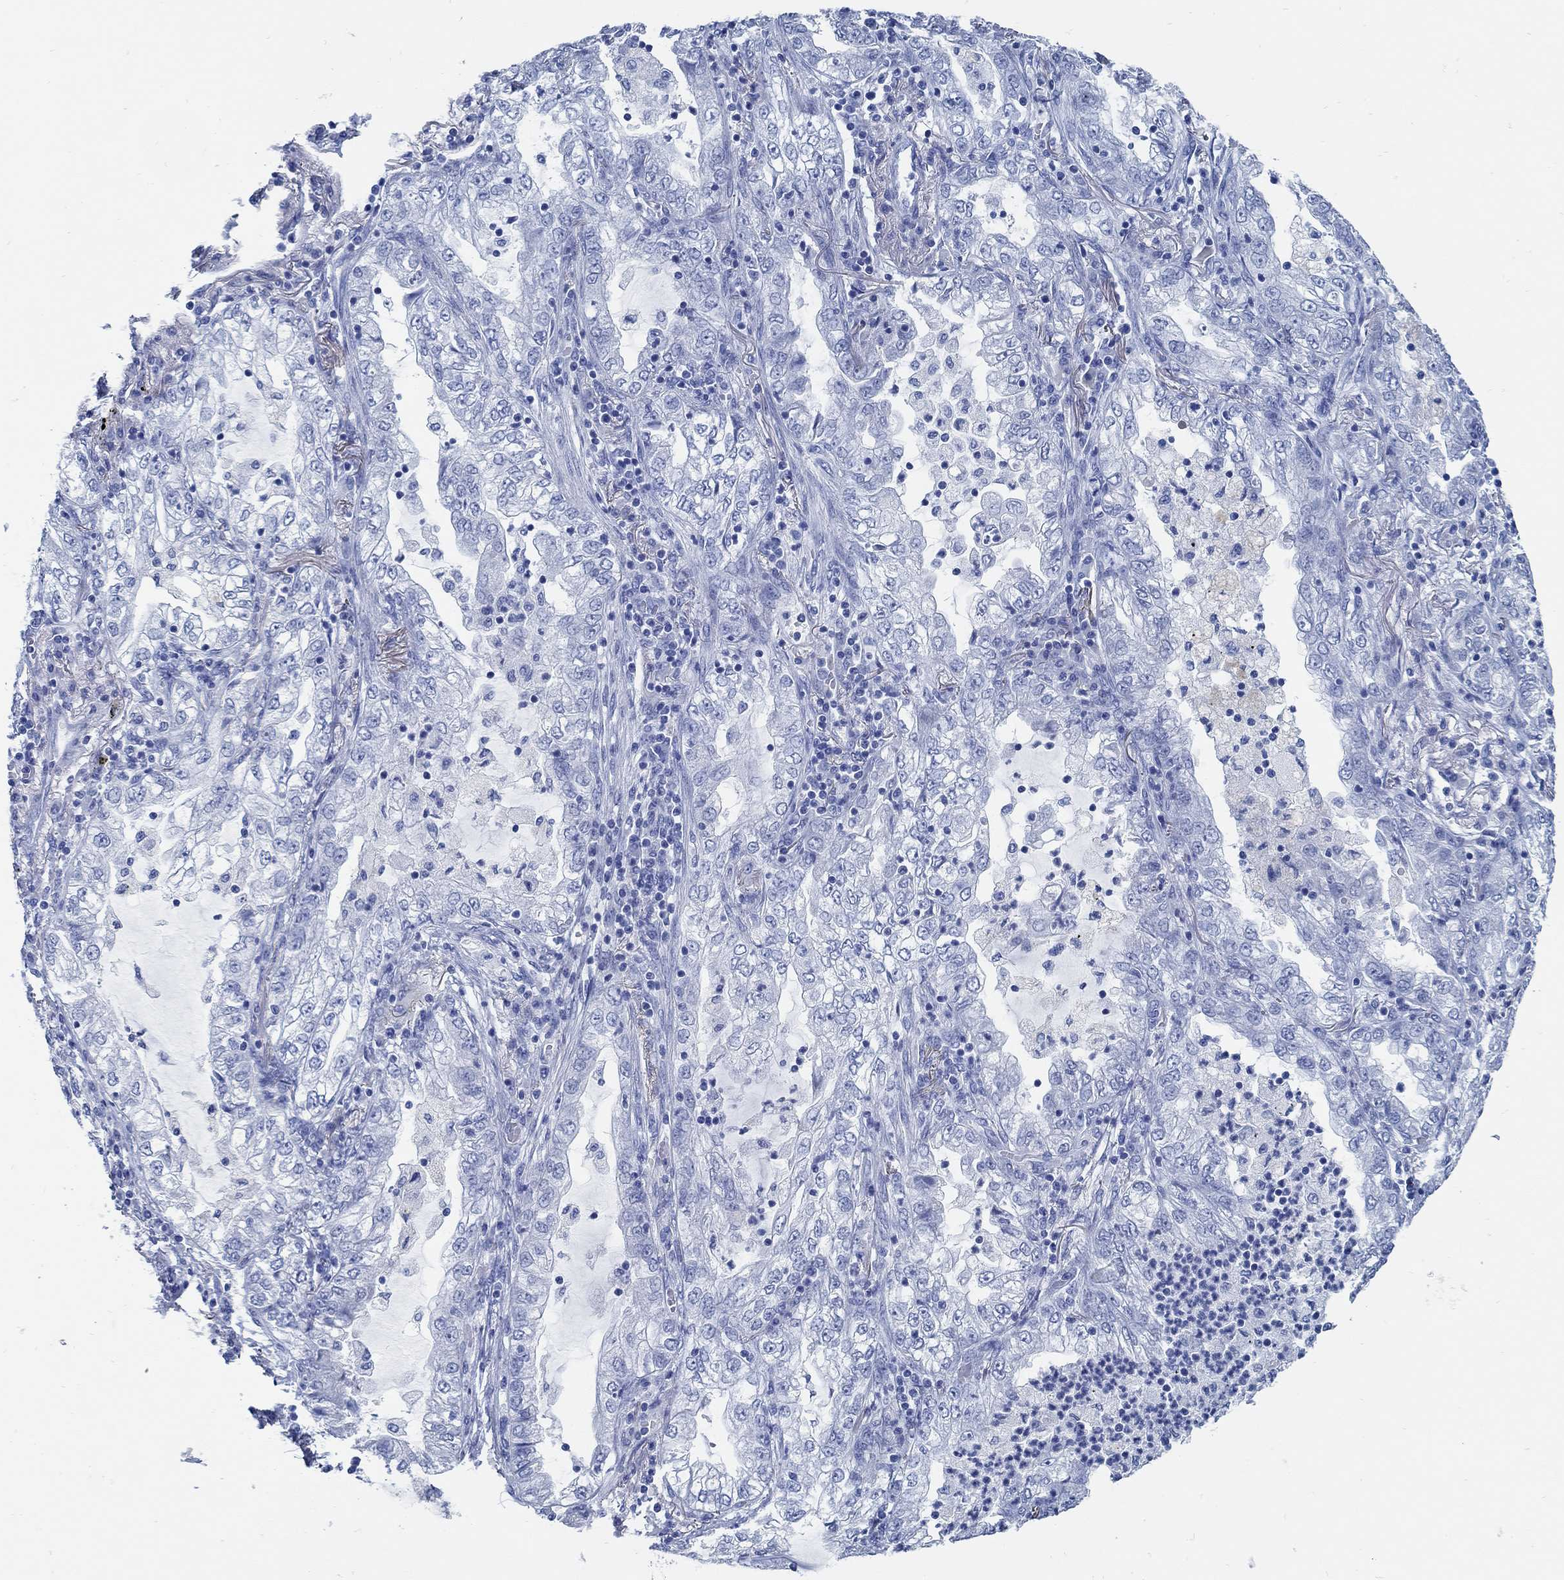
{"staining": {"intensity": "negative", "quantity": "none", "location": "none"}, "tissue": "lung cancer", "cell_type": "Tumor cells", "image_type": "cancer", "snomed": [{"axis": "morphology", "description": "Adenocarcinoma, NOS"}, {"axis": "topography", "description": "Lung"}], "caption": "This is an IHC micrograph of lung adenocarcinoma. There is no positivity in tumor cells.", "gene": "SLC45A1", "patient": {"sex": "female", "age": 73}}